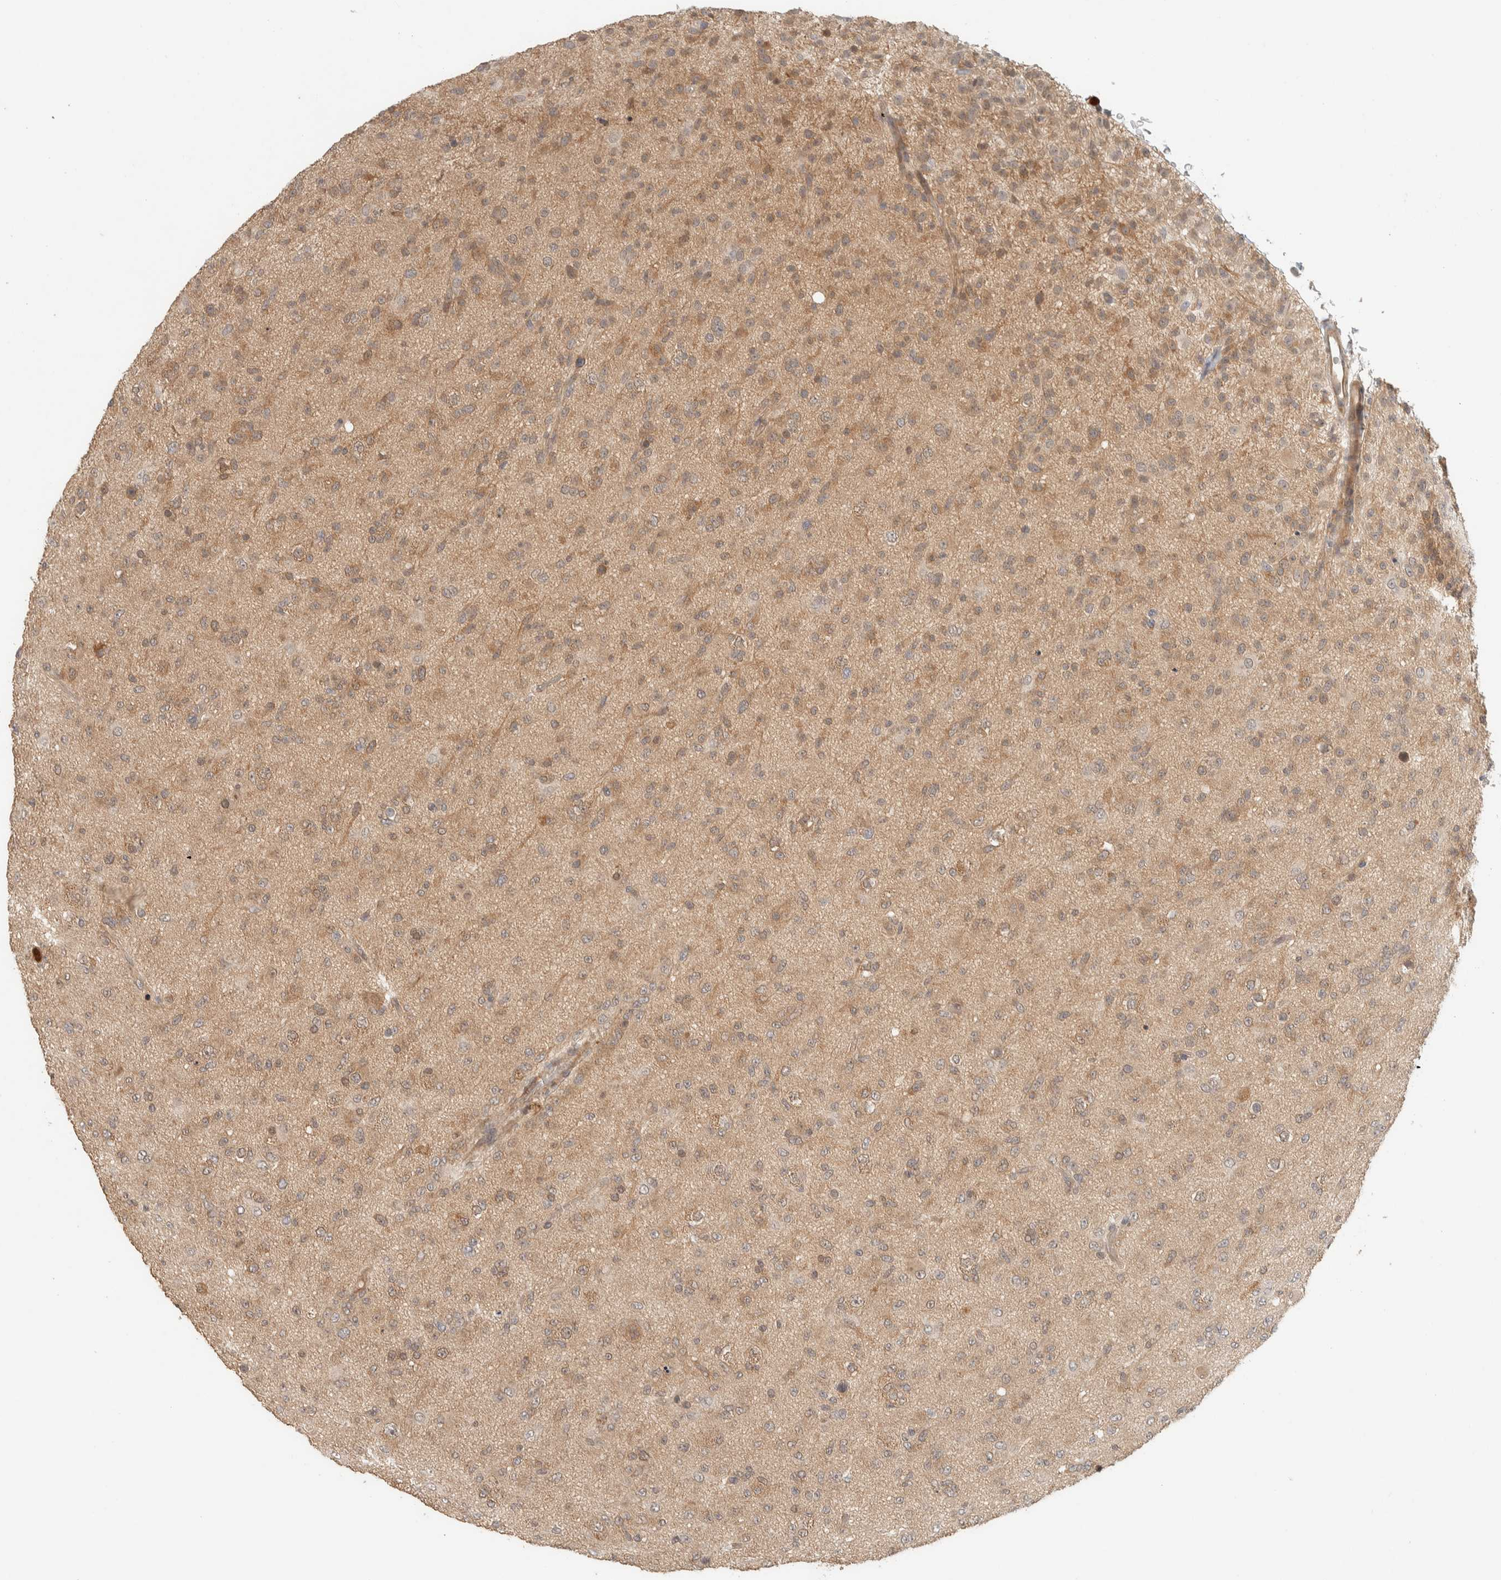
{"staining": {"intensity": "weak", "quantity": "25%-75%", "location": "cytoplasmic/membranous"}, "tissue": "glioma", "cell_type": "Tumor cells", "image_type": "cancer", "snomed": [{"axis": "morphology", "description": "Glioma, malignant, Low grade"}, {"axis": "topography", "description": "Brain"}], "caption": "Protein analysis of glioma tissue exhibits weak cytoplasmic/membranous positivity in approximately 25%-75% of tumor cells. The staining was performed using DAB (3,3'-diaminobenzidine) to visualize the protein expression in brown, while the nuclei were stained in blue with hematoxylin (Magnification: 20x).", "gene": "ADSS2", "patient": {"sex": "male", "age": 65}}